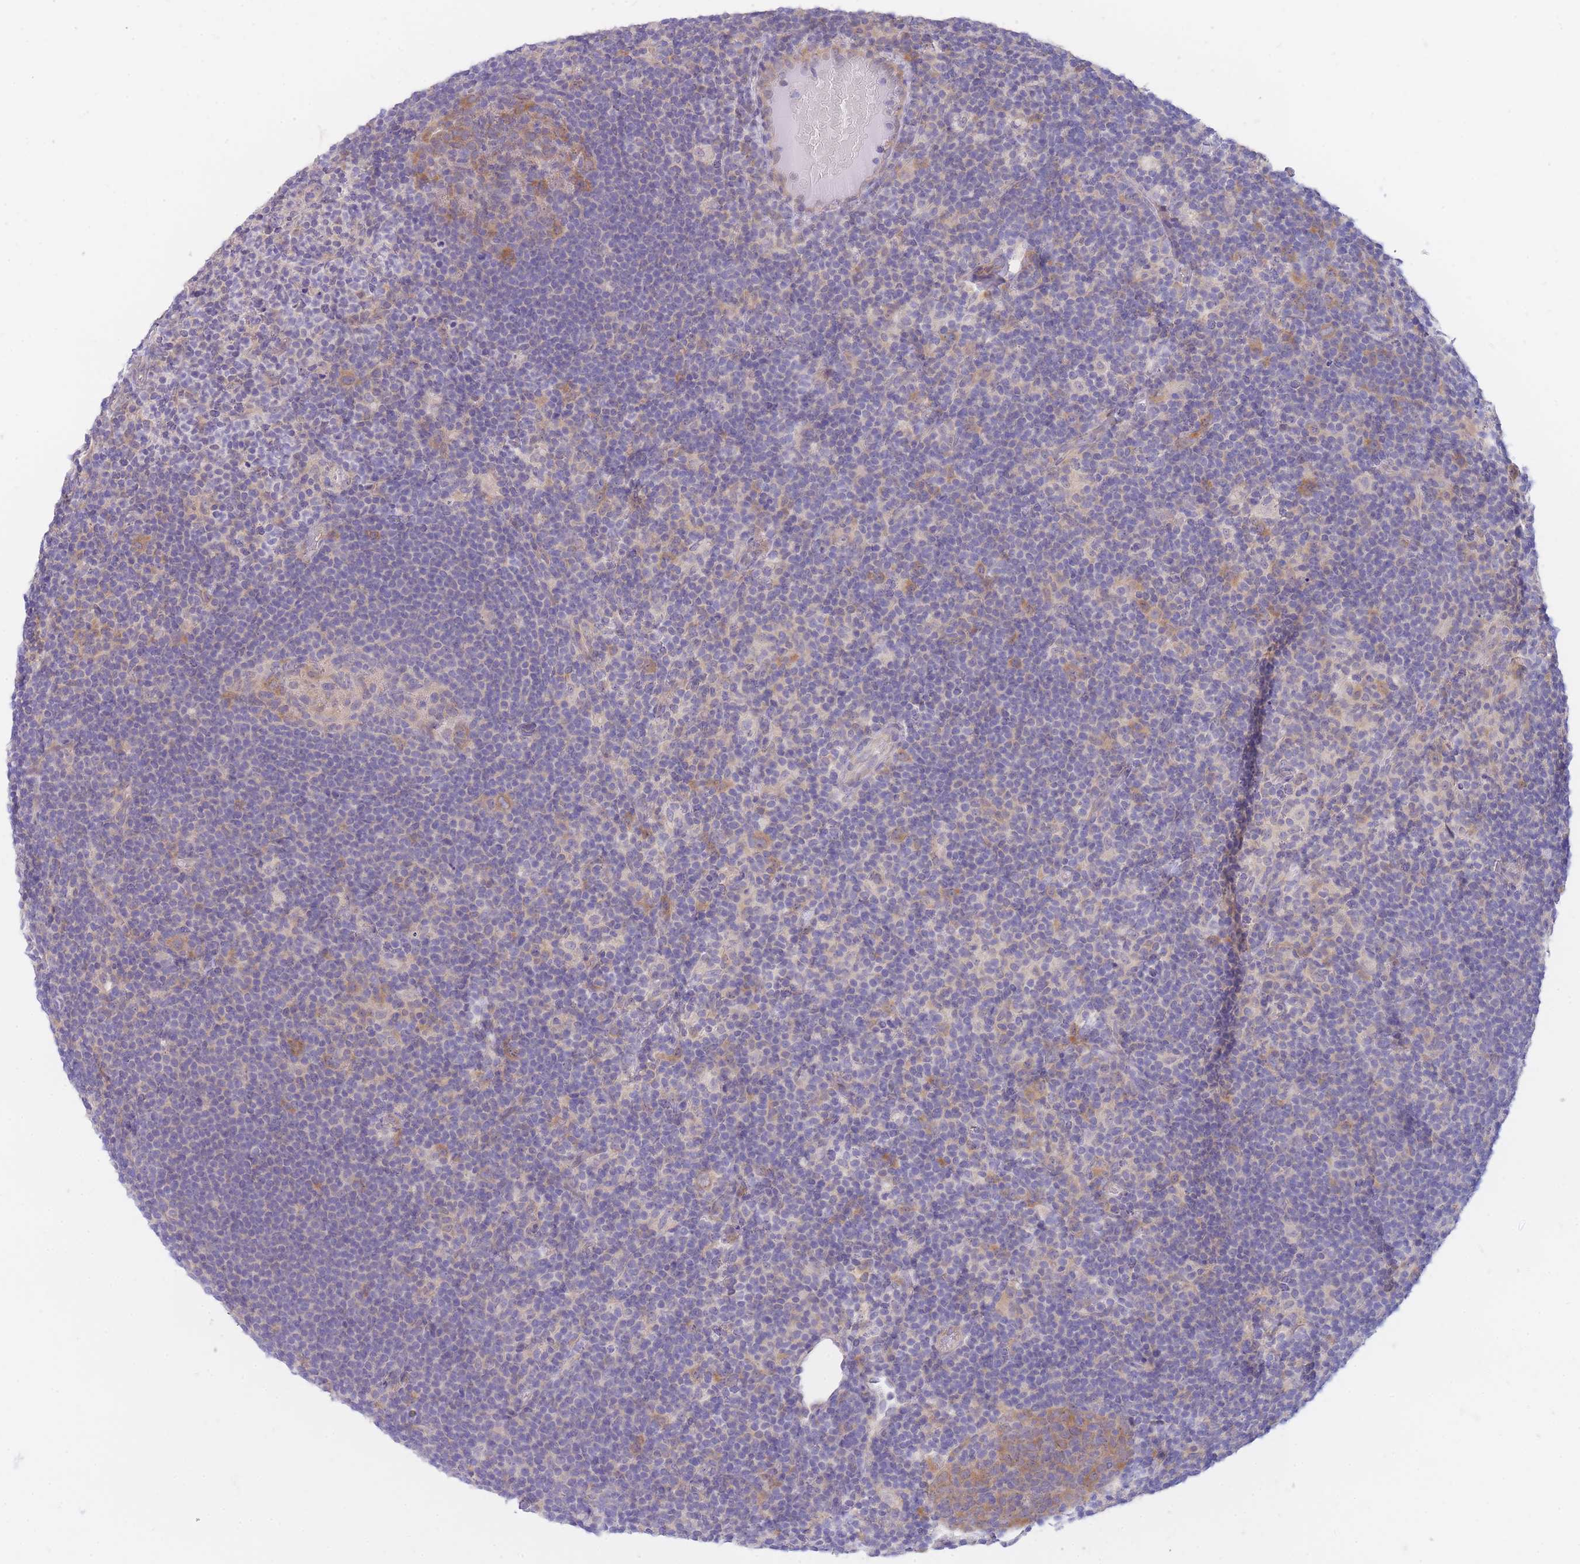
{"staining": {"intensity": "negative", "quantity": "none", "location": "none"}, "tissue": "lymphoma", "cell_type": "Tumor cells", "image_type": "cancer", "snomed": [{"axis": "morphology", "description": "Hodgkin's disease, NOS"}, {"axis": "topography", "description": "Lymph node"}], "caption": "Protein analysis of lymphoma shows no significant staining in tumor cells.", "gene": "SUGT1", "patient": {"sex": "female", "age": 57}}